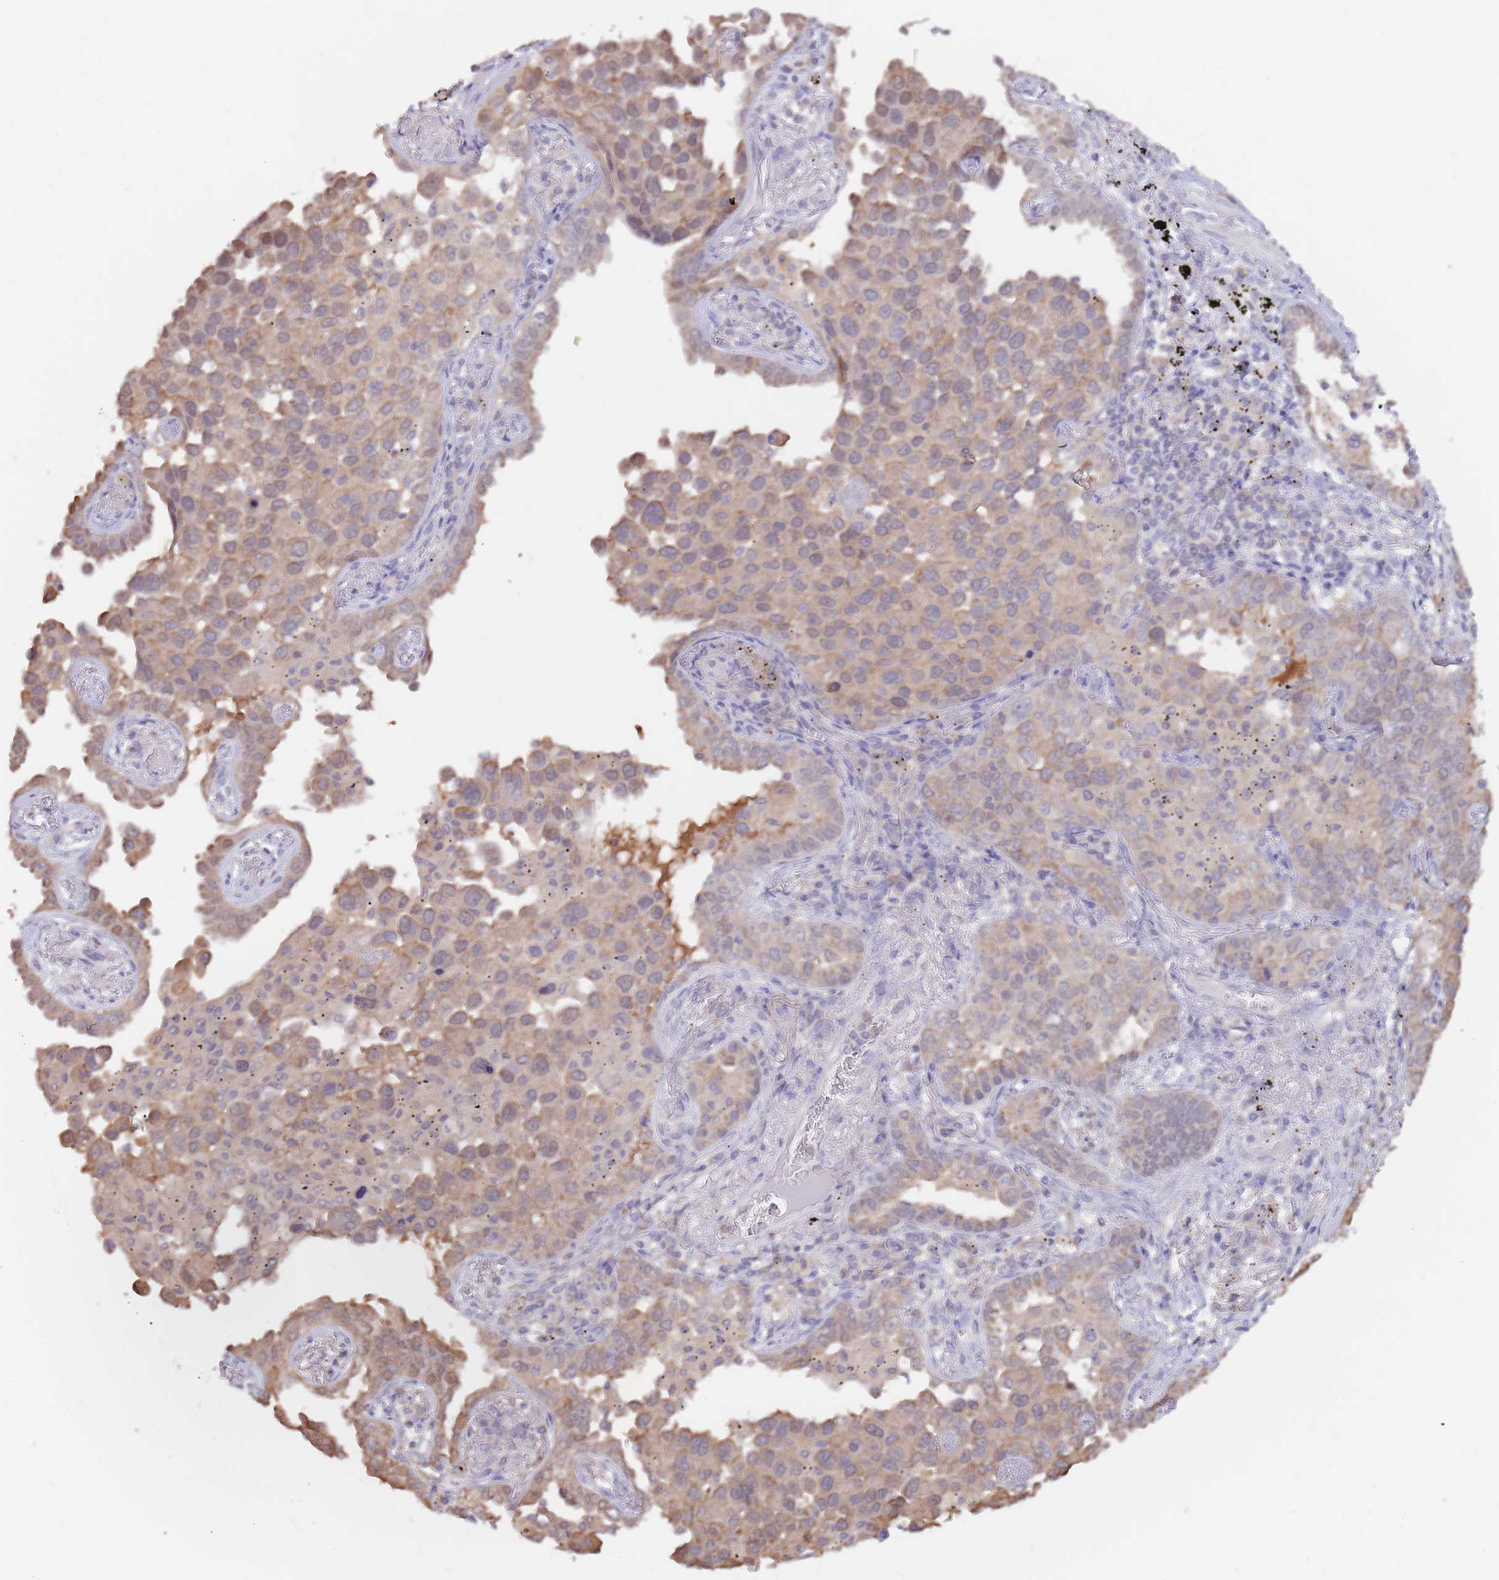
{"staining": {"intensity": "moderate", "quantity": ">75%", "location": "cytoplasmic/membranous"}, "tissue": "lung cancer", "cell_type": "Tumor cells", "image_type": "cancer", "snomed": [{"axis": "morphology", "description": "Adenocarcinoma, NOS"}, {"axis": "topography", "description": "Lung"}], "caption": "Moderate cytoplasmic/membranous staining is appreciated in about >75% of tumor cells in lung cancer. (IHC, brightfield microscopy, high magnification).", "gene": "AP5S1", "patient": {"sex": "male", "age": 67}}